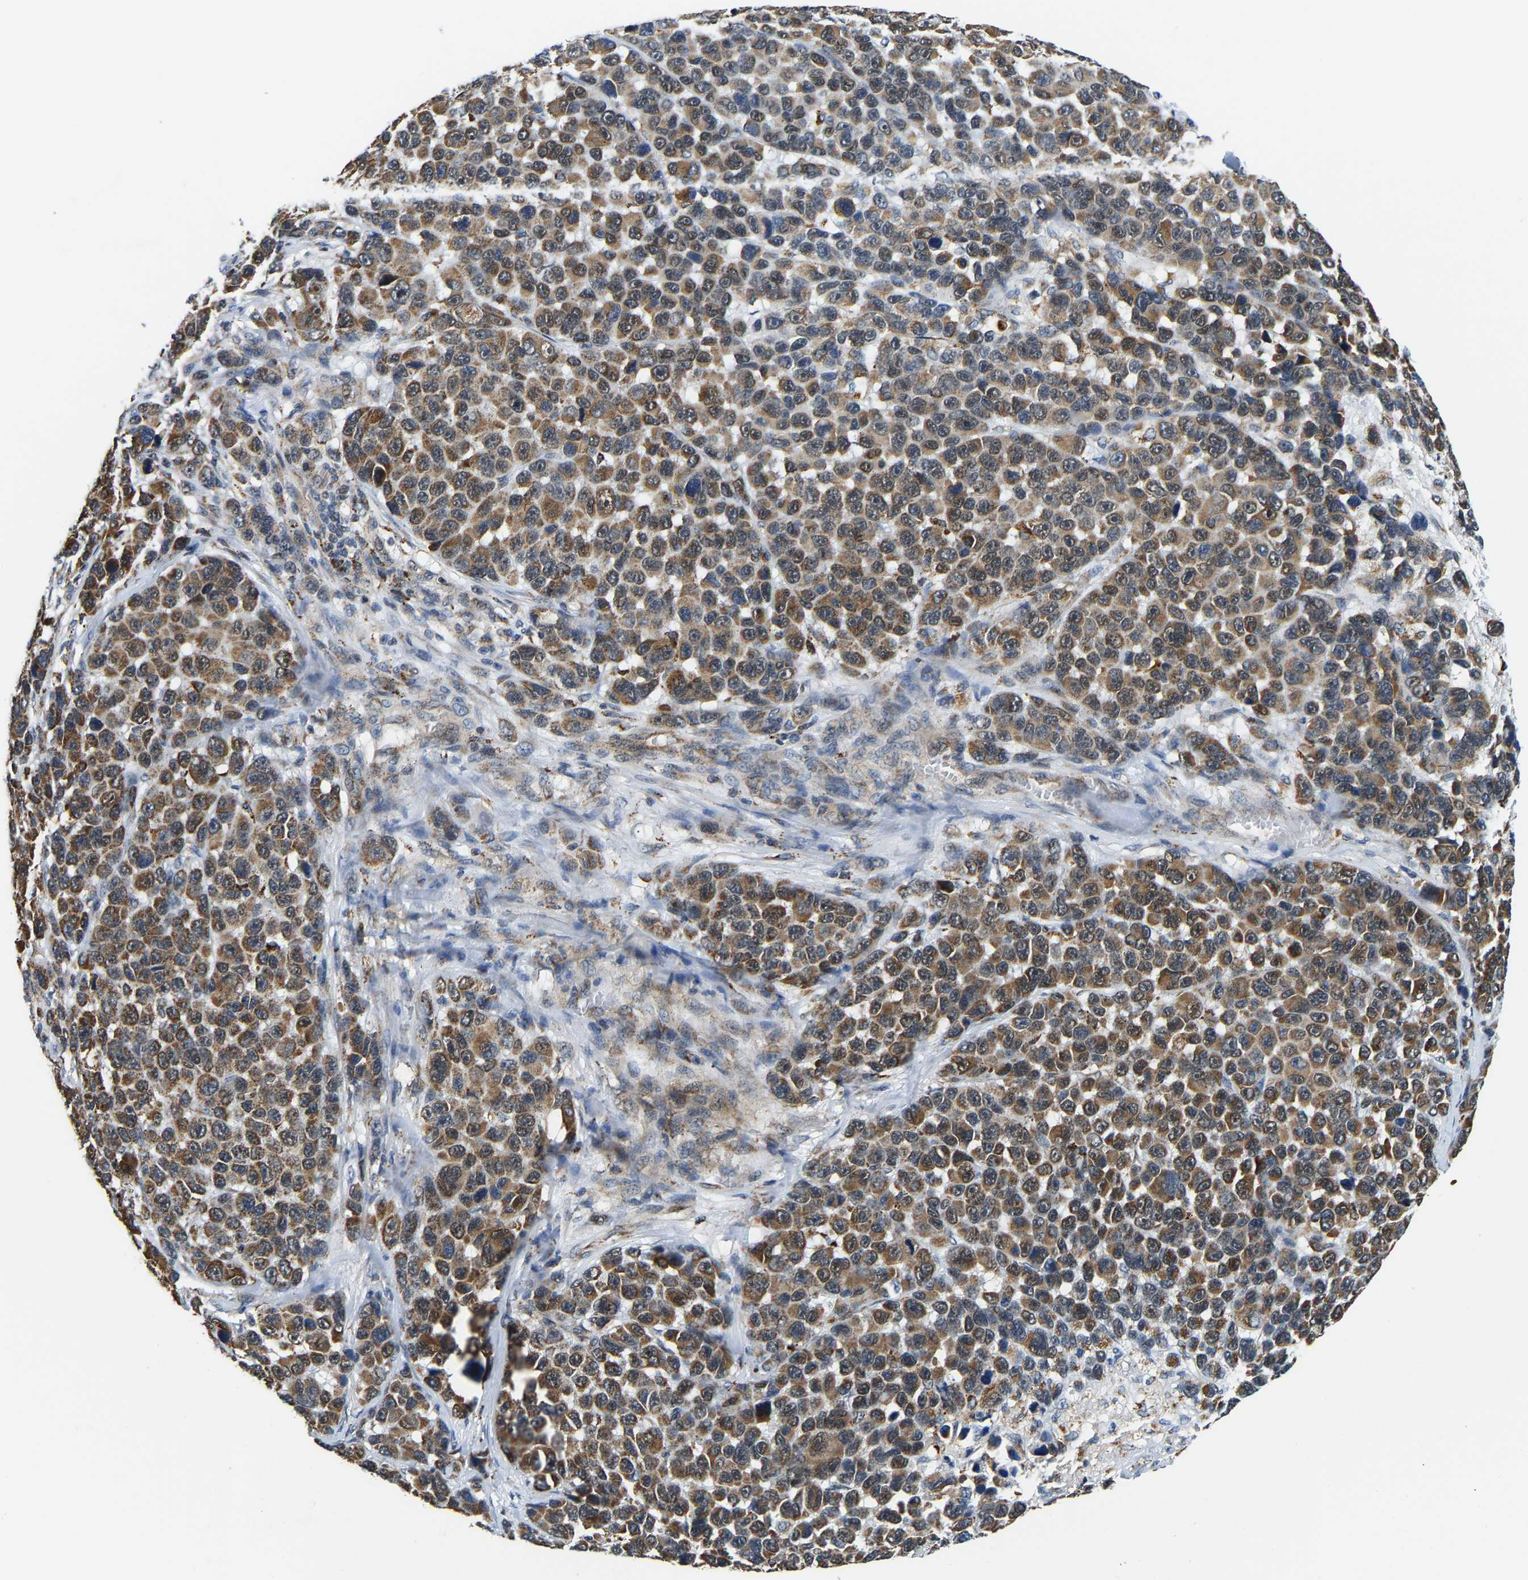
{"staining": {"intensity": "moderate", "quantity": ">75%", "location": "cytoplasmic/membranous"}, "tissue": "melanoma", "cell_type": "Tumor cells", "image_type": "cancer", "snomed": [{"axis": "morphology", "description": "Malignant melanoma, NOS"}, {"axis": "topography", "description": "Skin"}], "caption": "Immunohistochemistry (IHC) photomicrograph of neoplastic tissue: melanoma stained using immunohistochemistry (IHC) displays medium levels of moderate protein expression localized specifically in the cytoplasmic/membranous of tumor cells, appearing as a cytoplasmic/membranous brown color.", "gene": "GIMAP7", "patient": {"sex": "male", "age": 53}}